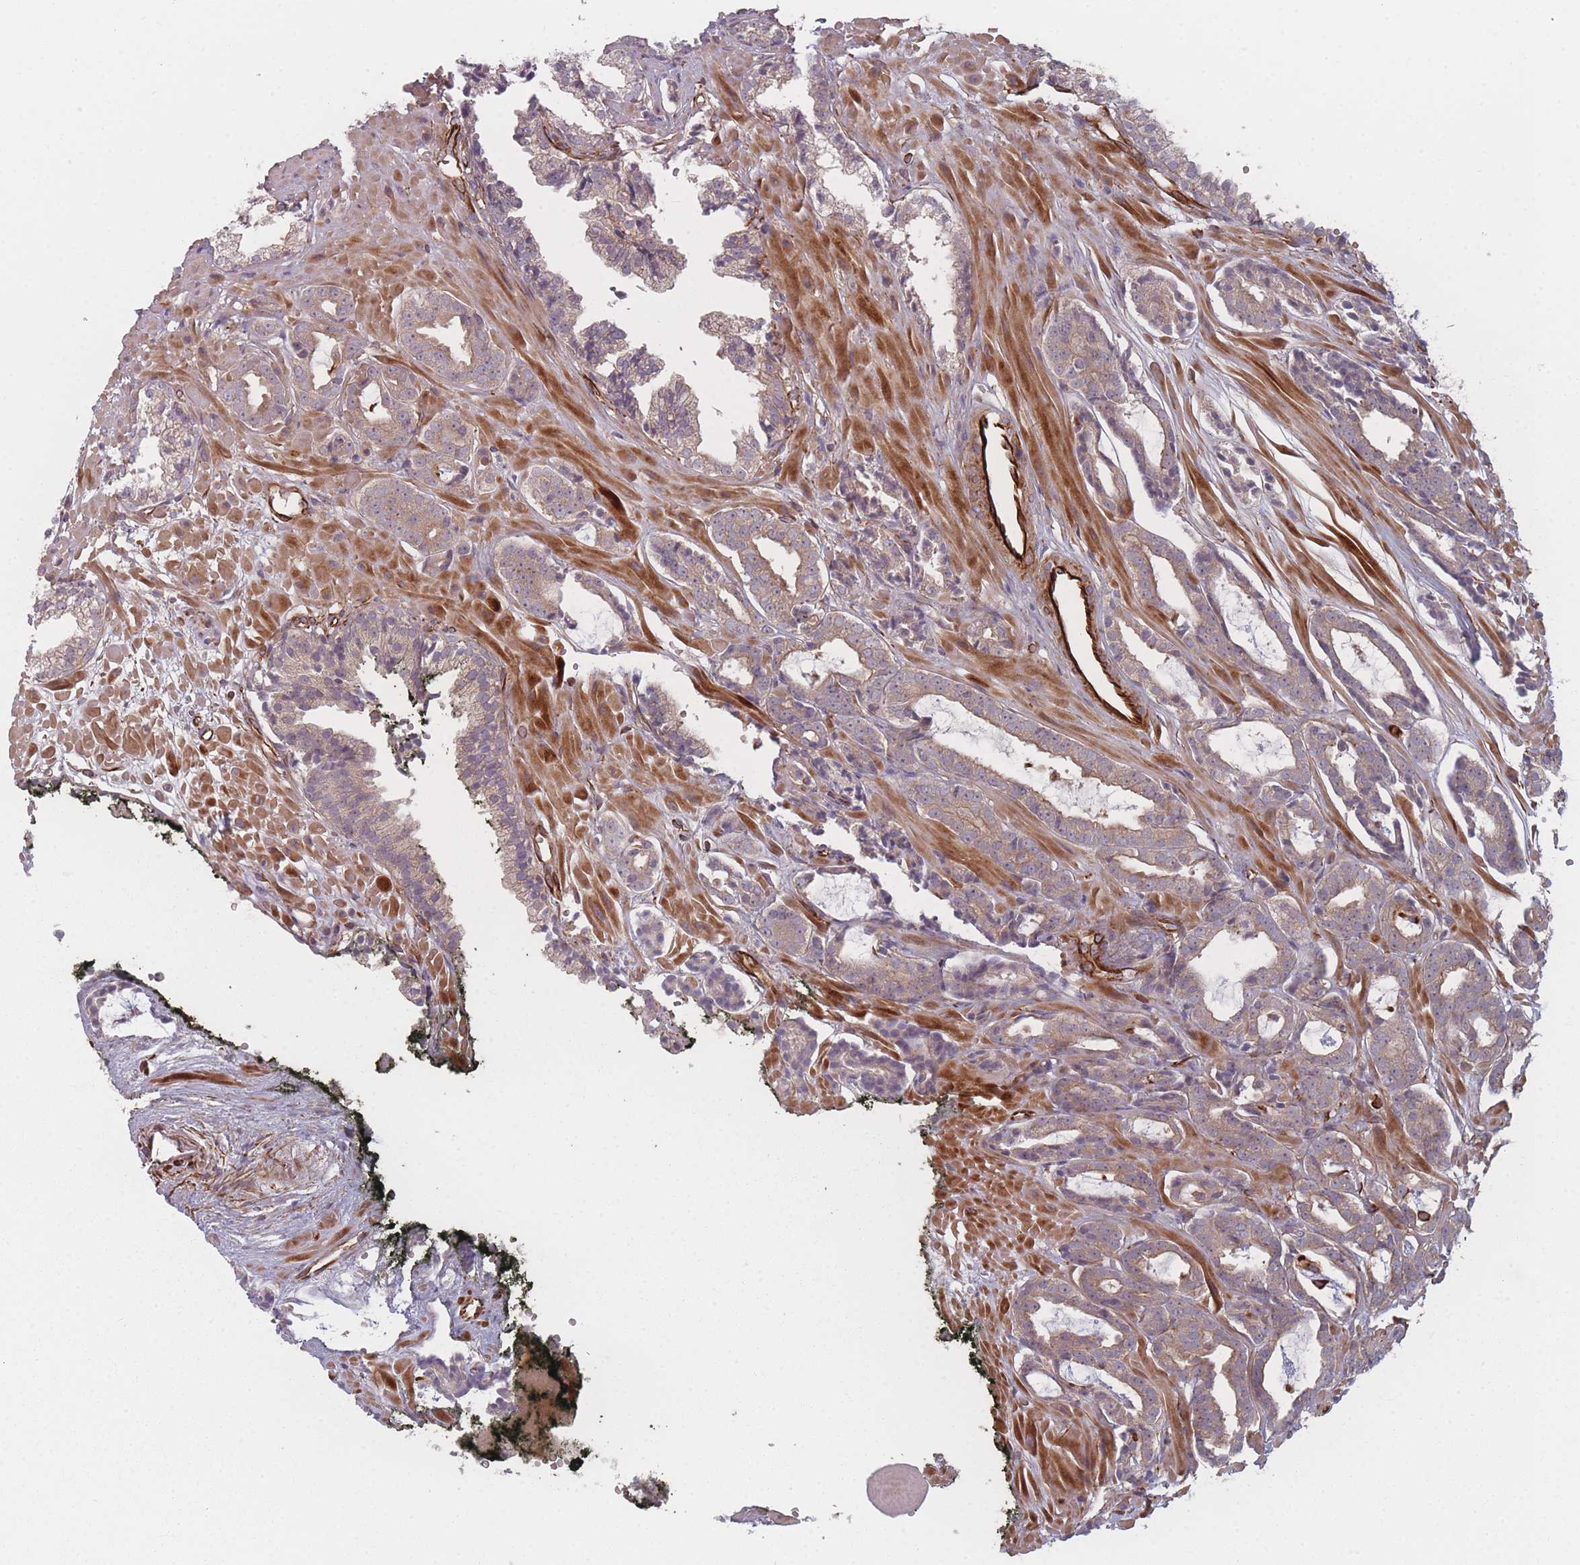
{"staining": {"intensity": "weak", "quantity": "<25%", "location": "cytoplasmic/membranous"}, "tissue": "prostate cancer", "cell_type": "Tumor cells", "image_type": "cancer", "snomed": [{"axis": "morphology", "description": "Adenocarcinoma, High grade"}, {"axis": "topography", "description": "Prostate"}], "caption": "A micrograph of human prostate cancer is negative for staining in tumor cells.", "gene": "EEF1AKMT2", "patient": {"sex": "male", "age": 71}}